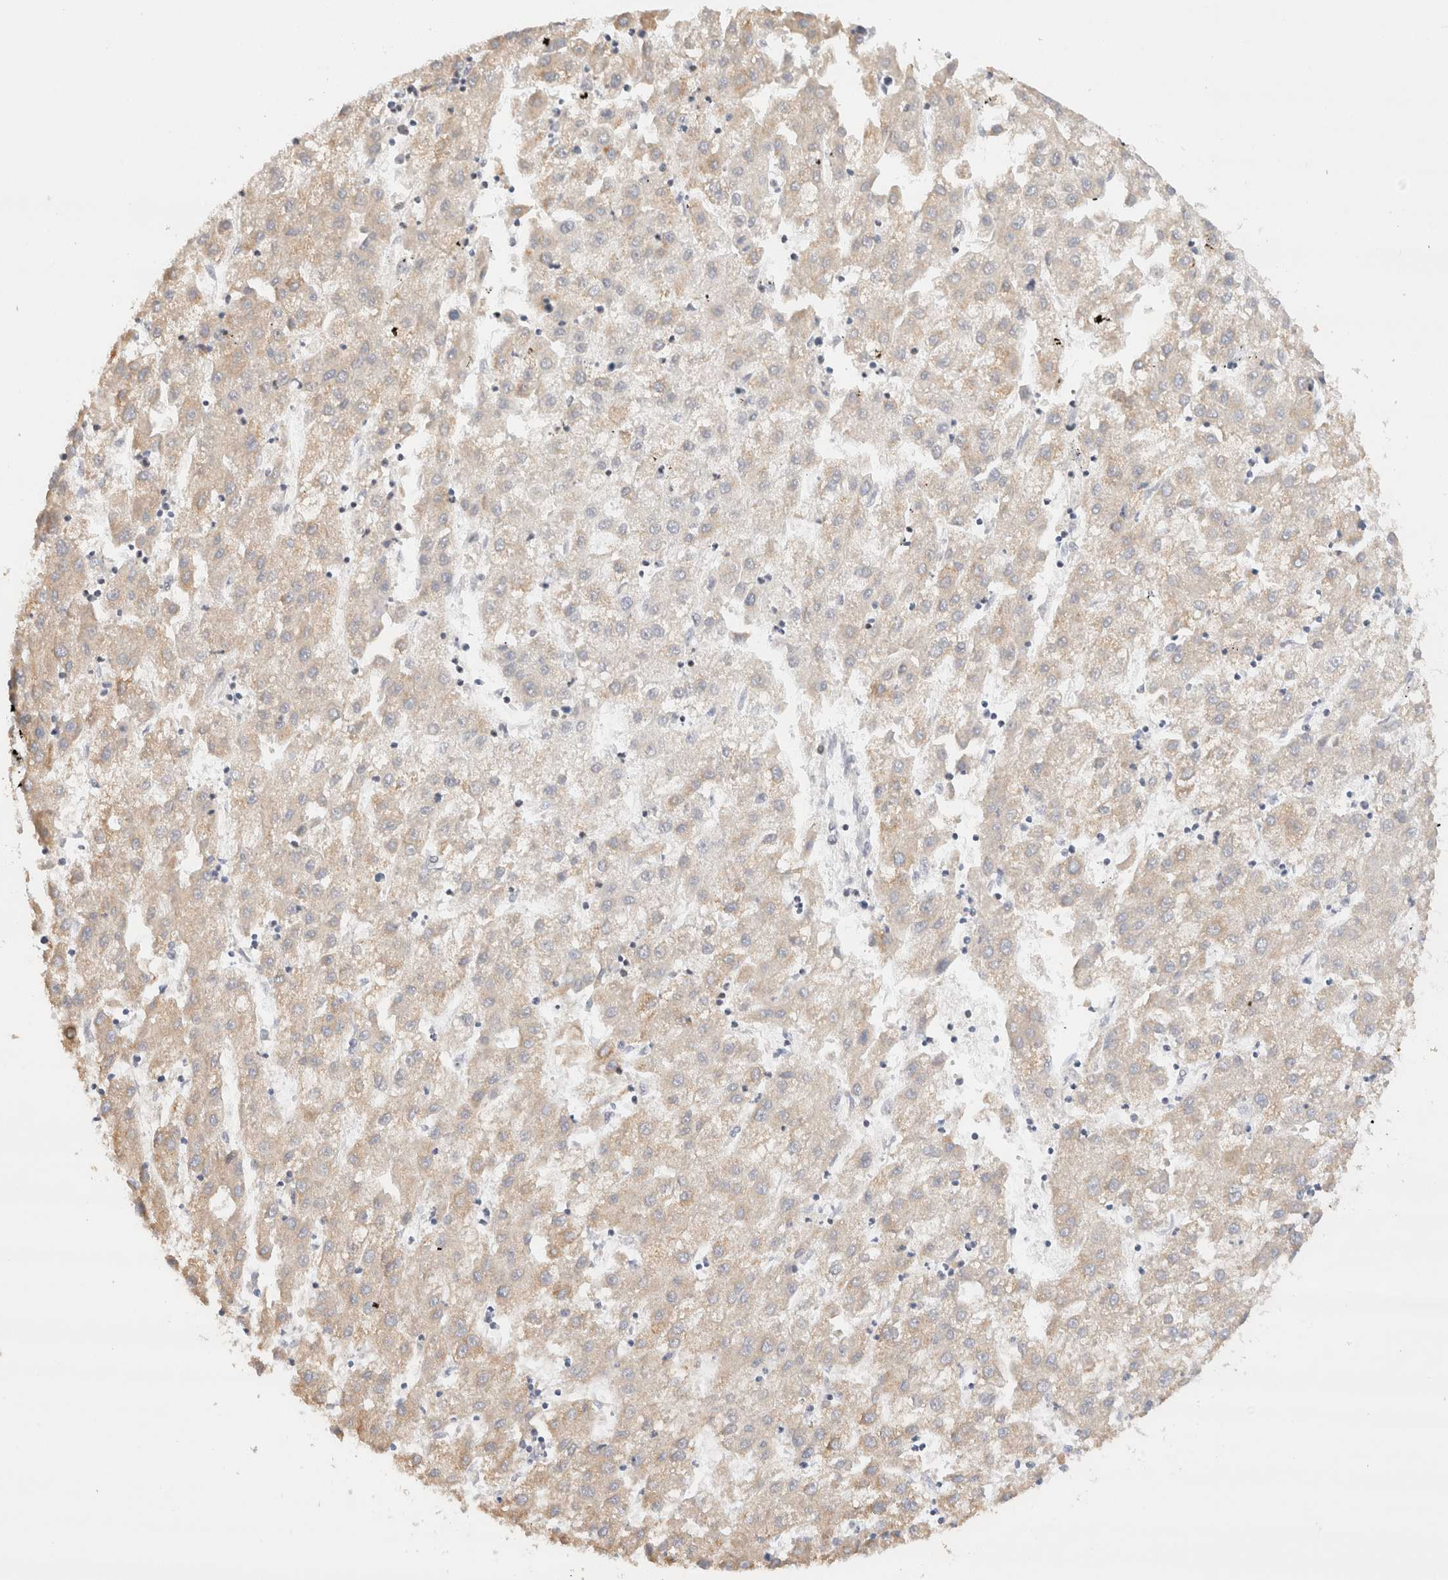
{"staining": {"intensity": "weak", "quantity": "<25%", "location": "cytoplasmic/membranous"}, "tissue": "liver cancer", "cell_type": "Tumor cells", "image_type": "cancer", "snomed": [{"axis": "morphology", "description": "Carcinoma, Hepatocellular, NOS"}, {"axis": "topography", "description": "Liver"}], "caption": "DAB immunohistochemical staining of hepatocellular carcinoma (liver) demonstrates no significant positivity in tumor cells.", "gene": "ZNF282", "patient": {"sex": "male", "age": 72}}